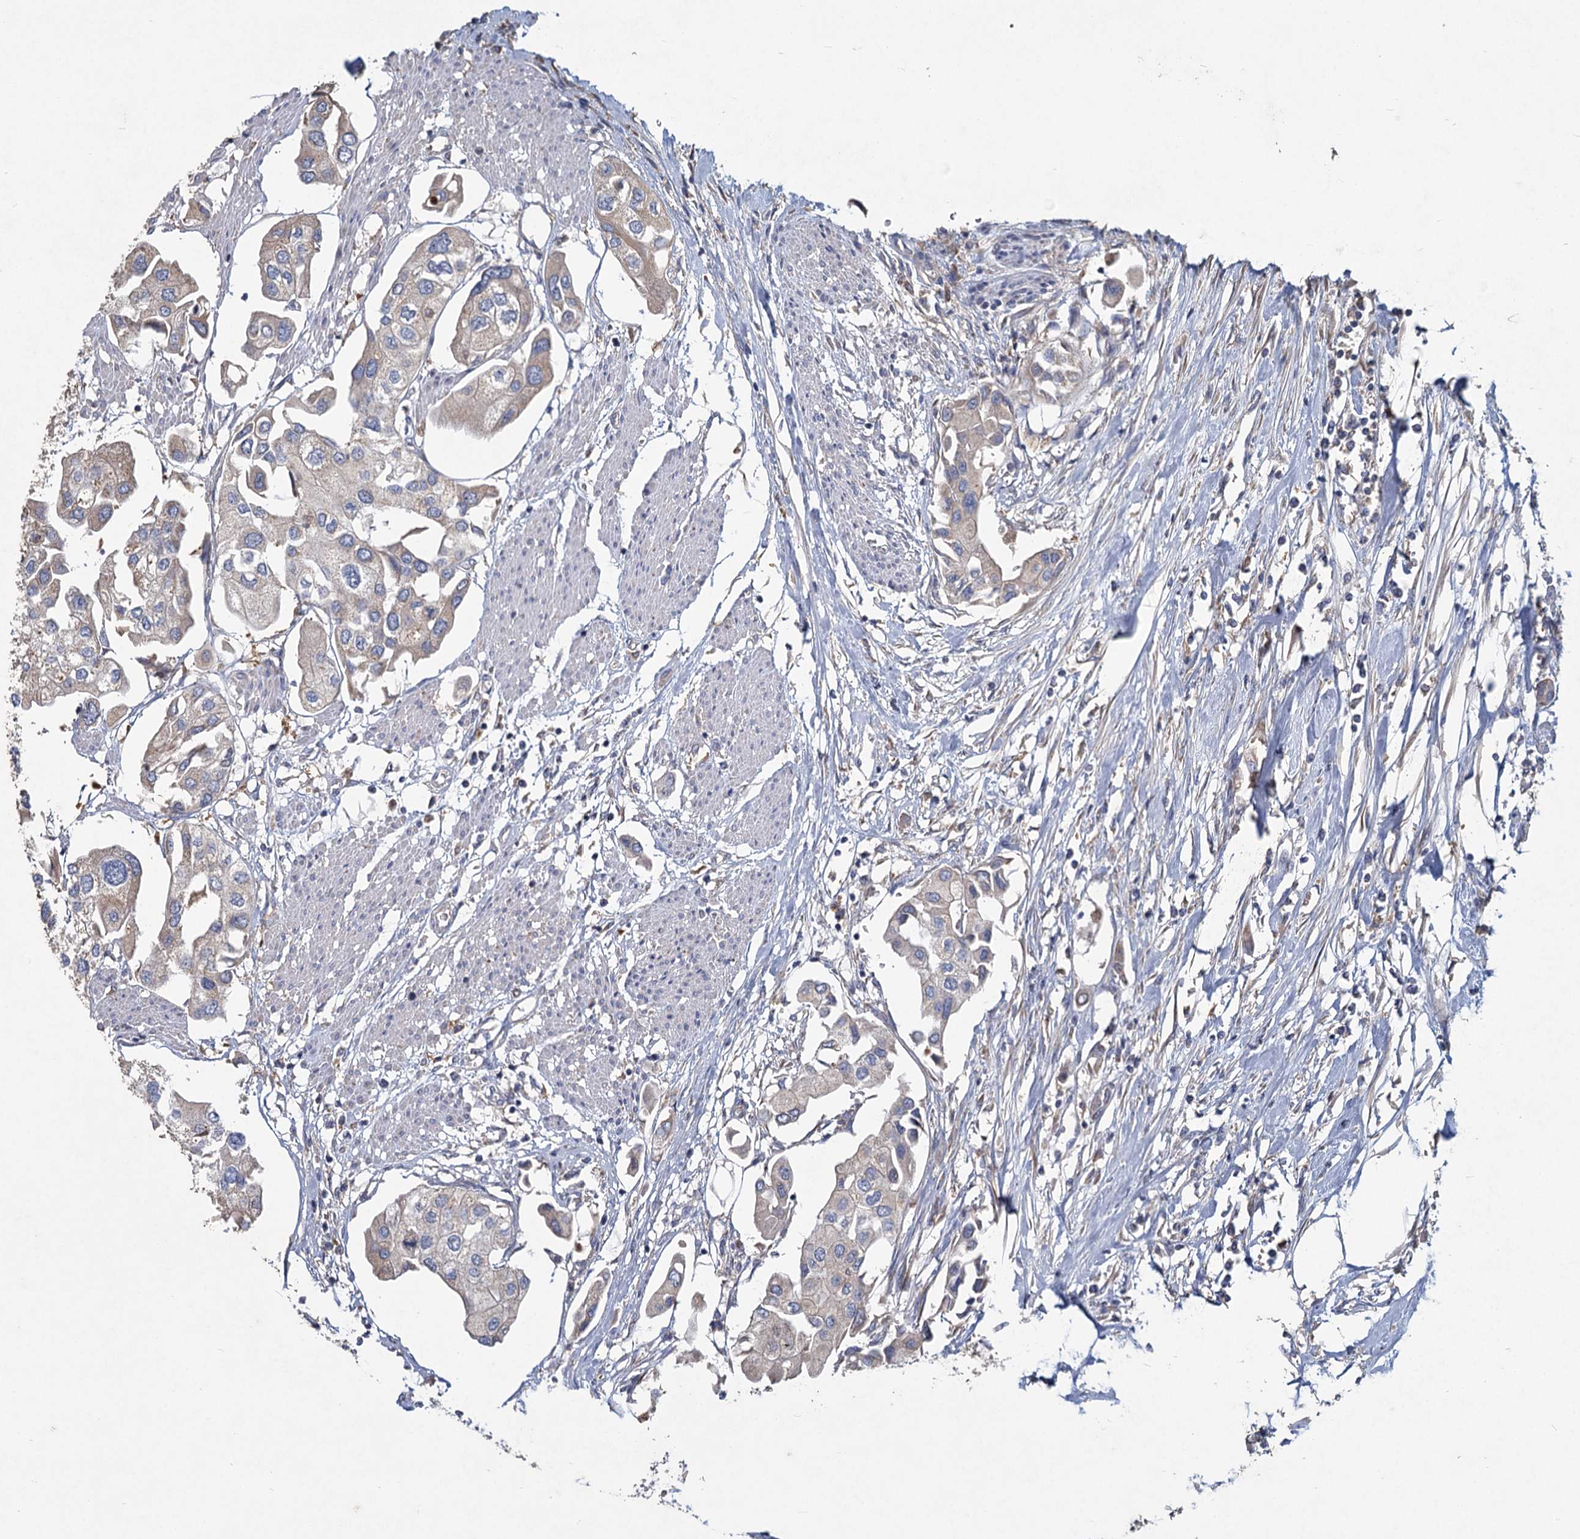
{"staining": {"intensity": "weak", "quantity": "<25%", "location": "cytoplasmic/membranous"}, "tissue": "urothelial cancer", "cell_type": "Tumor cells", "image_type": "cancer", "snomed": [{"axis": "morphology", "description": "Urothelial carcinoma, High grade"}, {"axis": "topography", "description": "Urinary bladder"}], "caption": "This is an IHC histopathology image of urothelial cancer. There is no staining in tumor cells.", "gene": "HES2", "patient": {"sex": "male", "age": 64}}